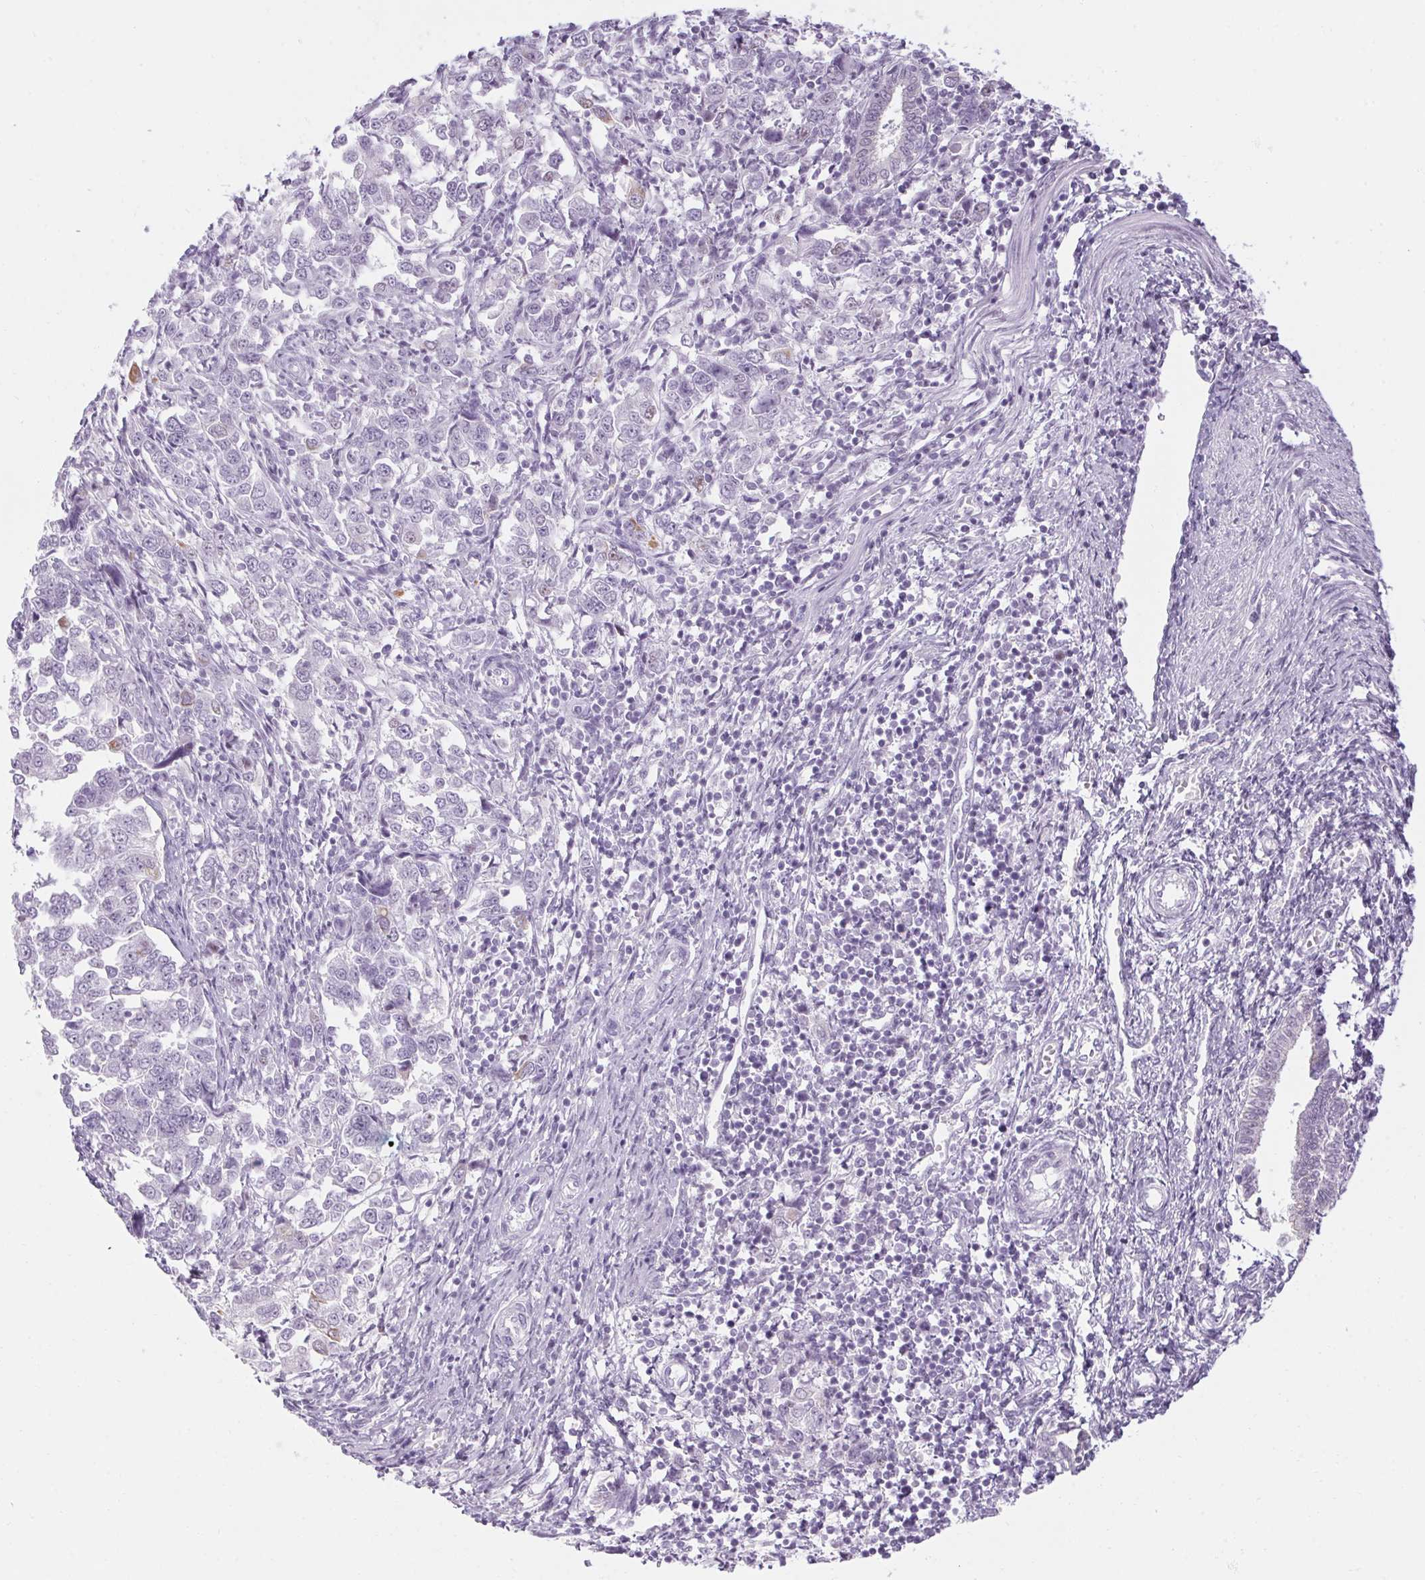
{"staining": {"intensity": "weak", "quantity": "<25%", "location": "cytoplasmic/membranous"}, "tissue": "endometrial cancer", "cell_type": "Tumor cells", "image_type": "cancer", "snomed": [{"axis": "morphology", "description": "Adenocarcinoma, NOS"}, {"axis": "topography", "description": "Endometrium"}], "caption": "This is an immunohistochemistry (IHC) photomicrograph of human adenocarcinoma (endometrial). There is no expression in tumor cells.", "gene": "RPTN", "patient": {"sex": "female", "age": 43}}